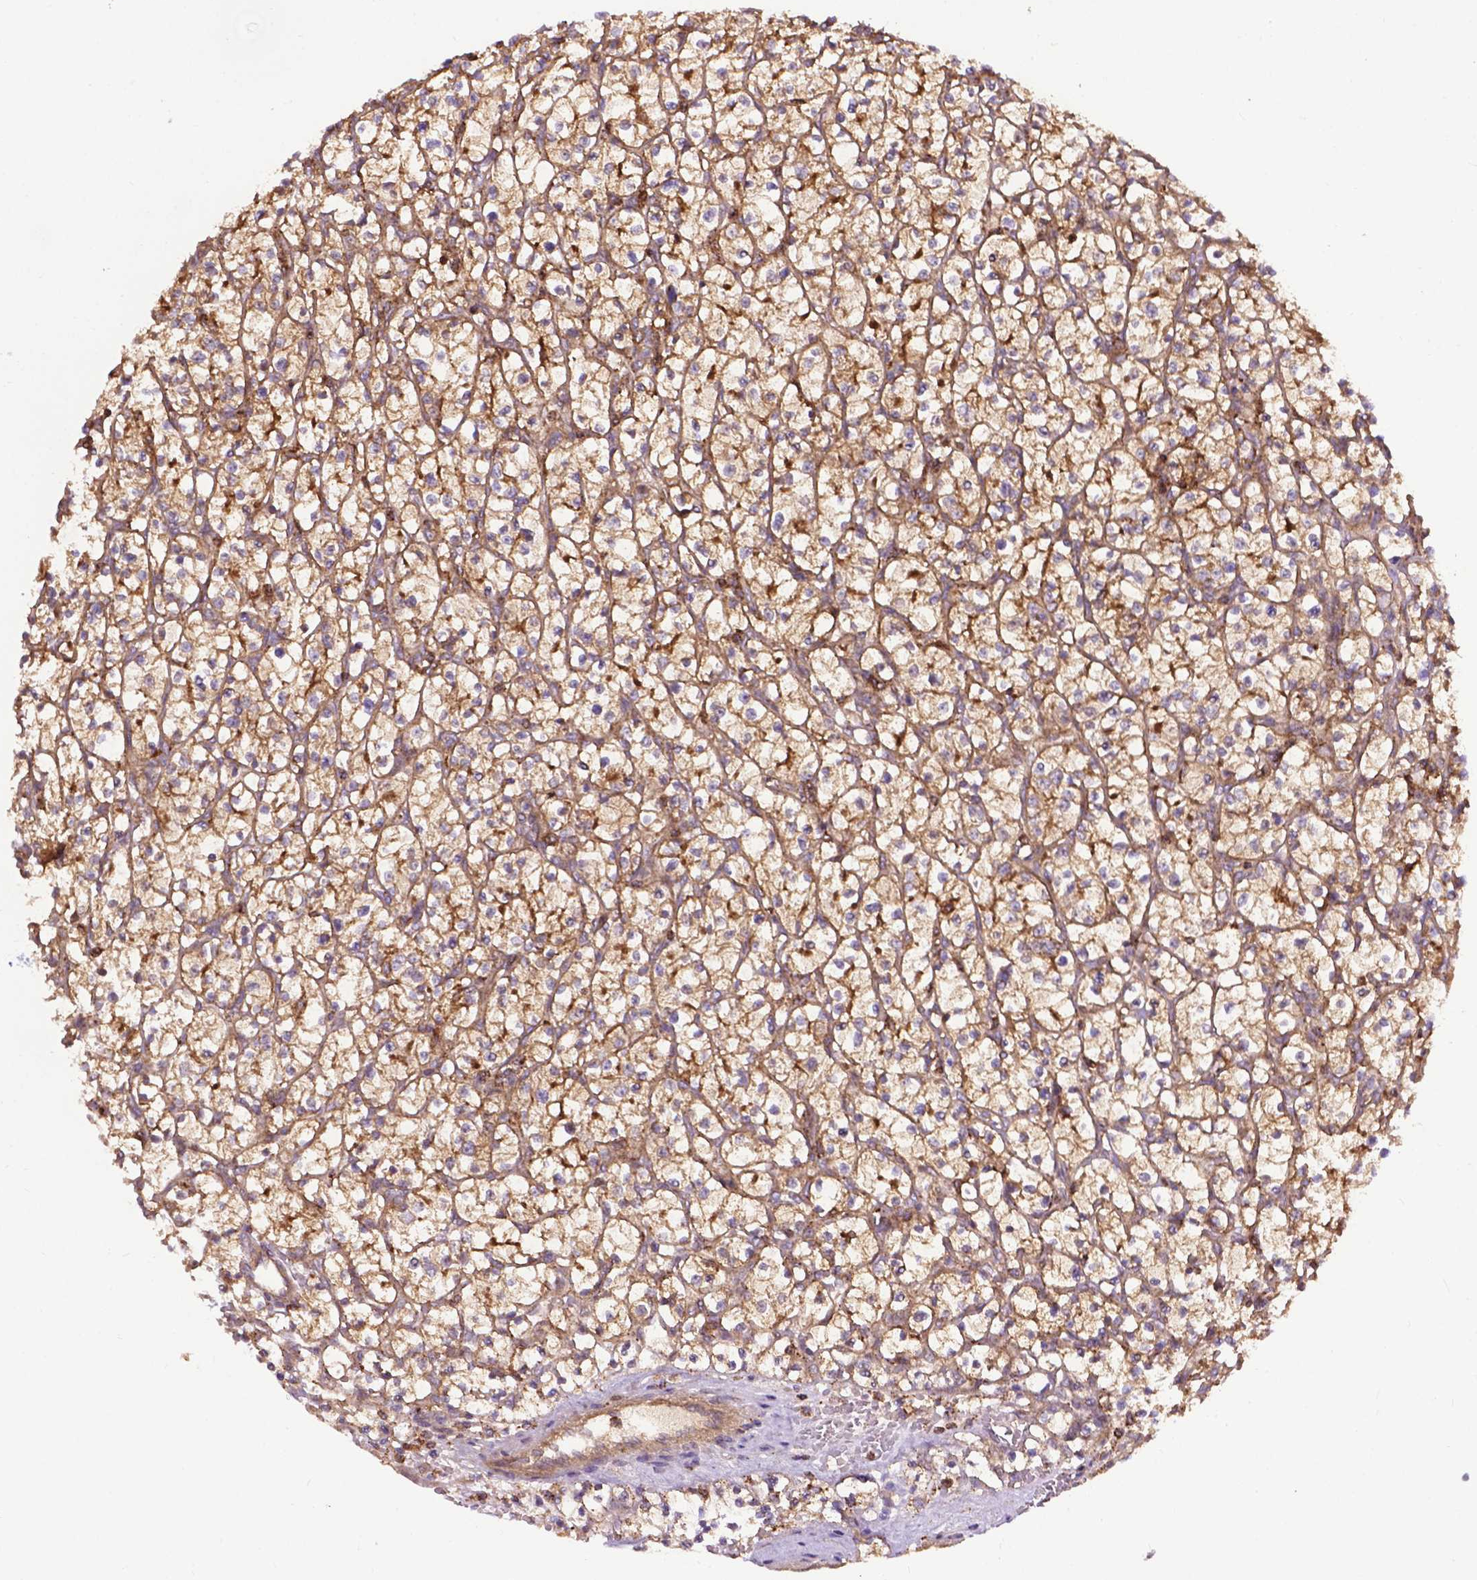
{"staining": {"intensity": "moderate", "quantity": ">75%", "location": "cytoplasmic/membranous"}, "tissue": "renal cancer", "cell_type": "Tumor cells", "image_type": "cancer", "snomed": [{"axis": "morphology", "description": "Adenocarcinoma, NOS"}, {"axis": "topography", "description": "Kidney"}], "caption": "Renal cancer tissue displays moderate cytoplasmic/membranous staining in about >75% of tumor cells, visualized by immunohistochemistry.", "gene": "CHMP4A", "patient": {"sex": "female", "age": 64}}